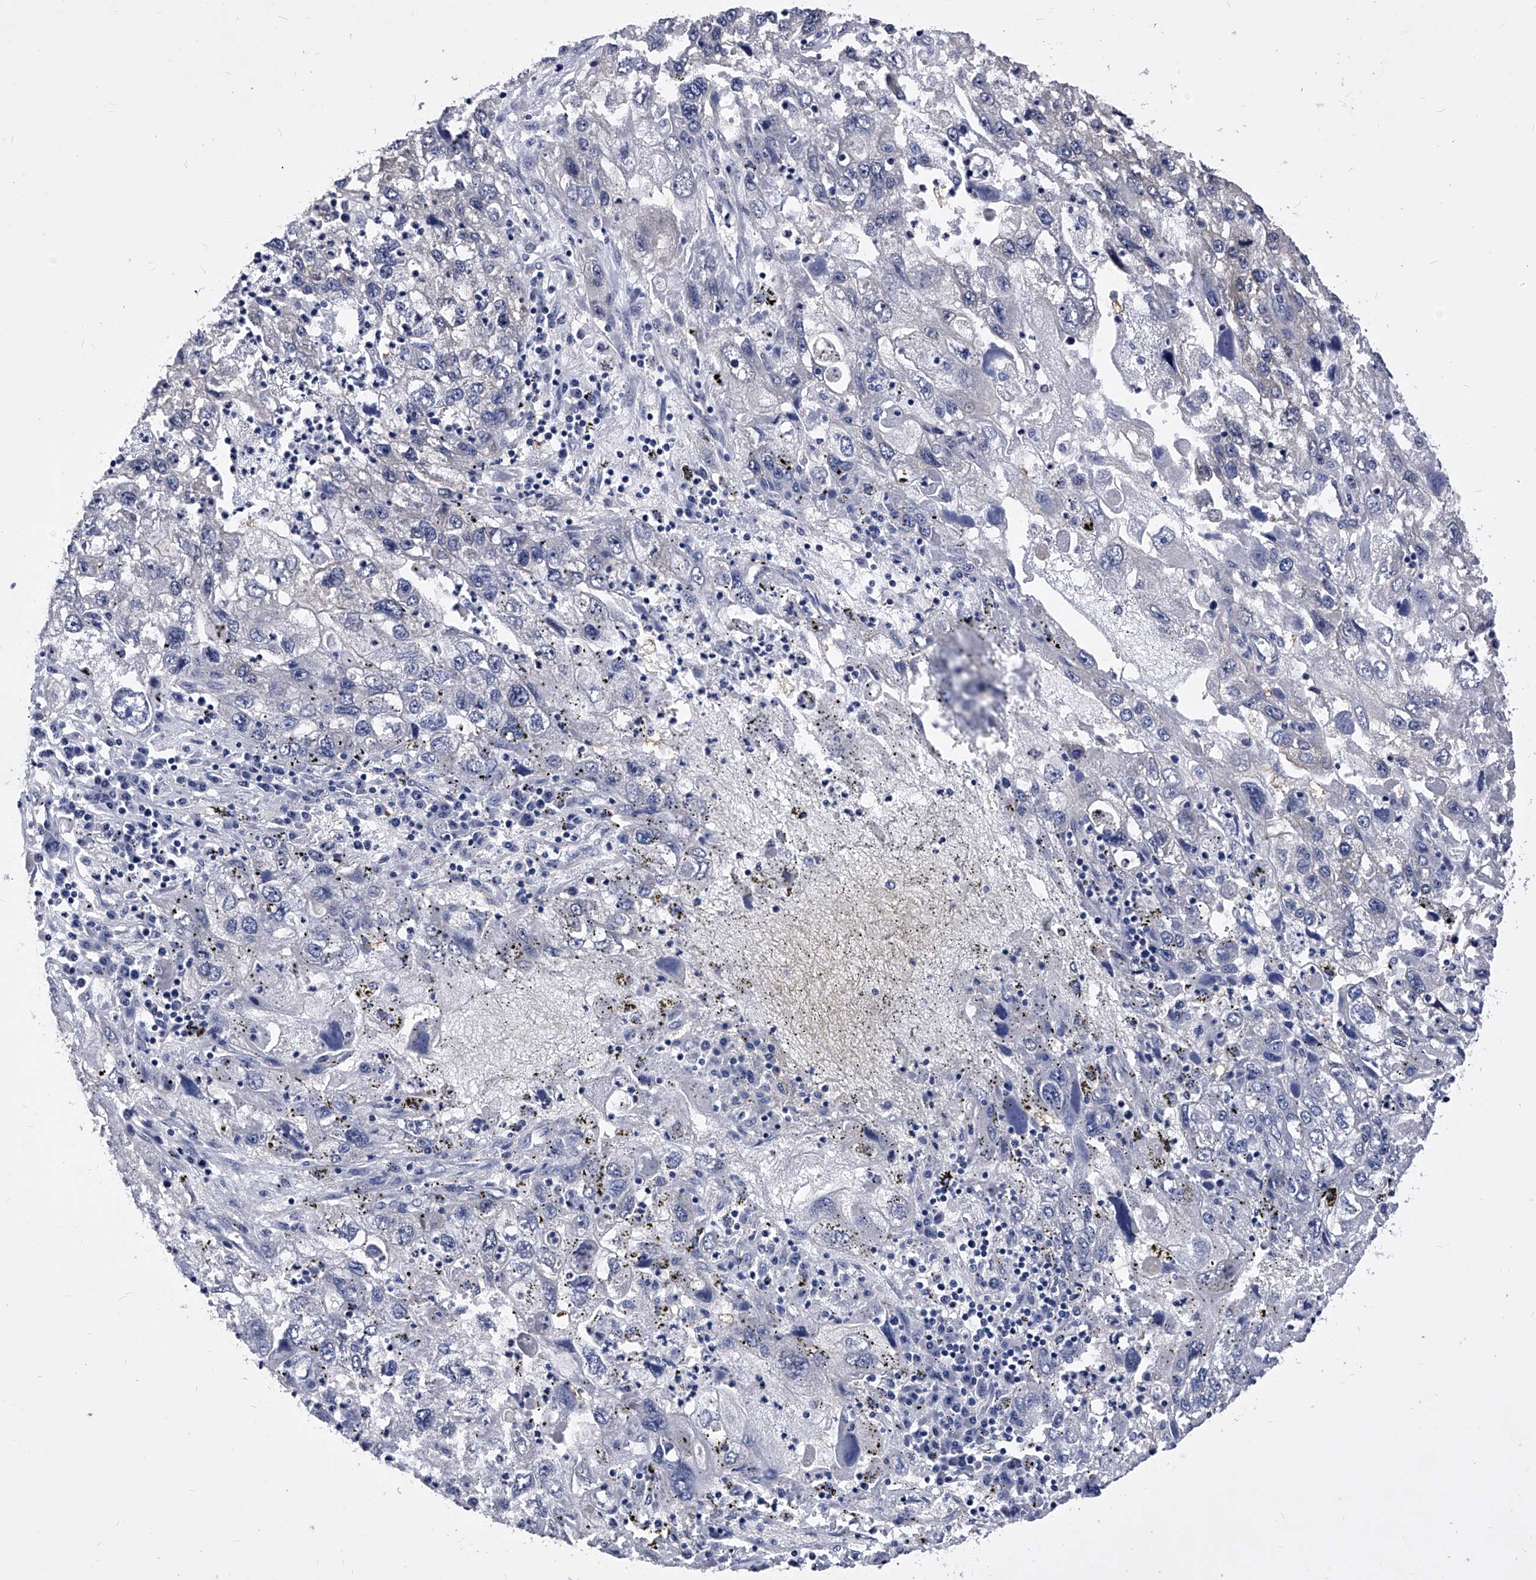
{"staining": {"intensity": "negative", "quantity": "none", "location": "none"}, "tissue": "endometrial cancer", "cell_type": "Tumor cells", "image_type": "cancer", "snomed": [{"axis": "morphology", "description": "Adenocarcinoma, NOS"}, {"axis": "topography", "description": "Endometrium"}], "caption": "IHC histopathology image of endometrial adenocarcinoma stained for a protein (brown), which shows no staining in tumor cells.", "gene": "PPP5C", "patient": {"sex": "female", "age": 49}}